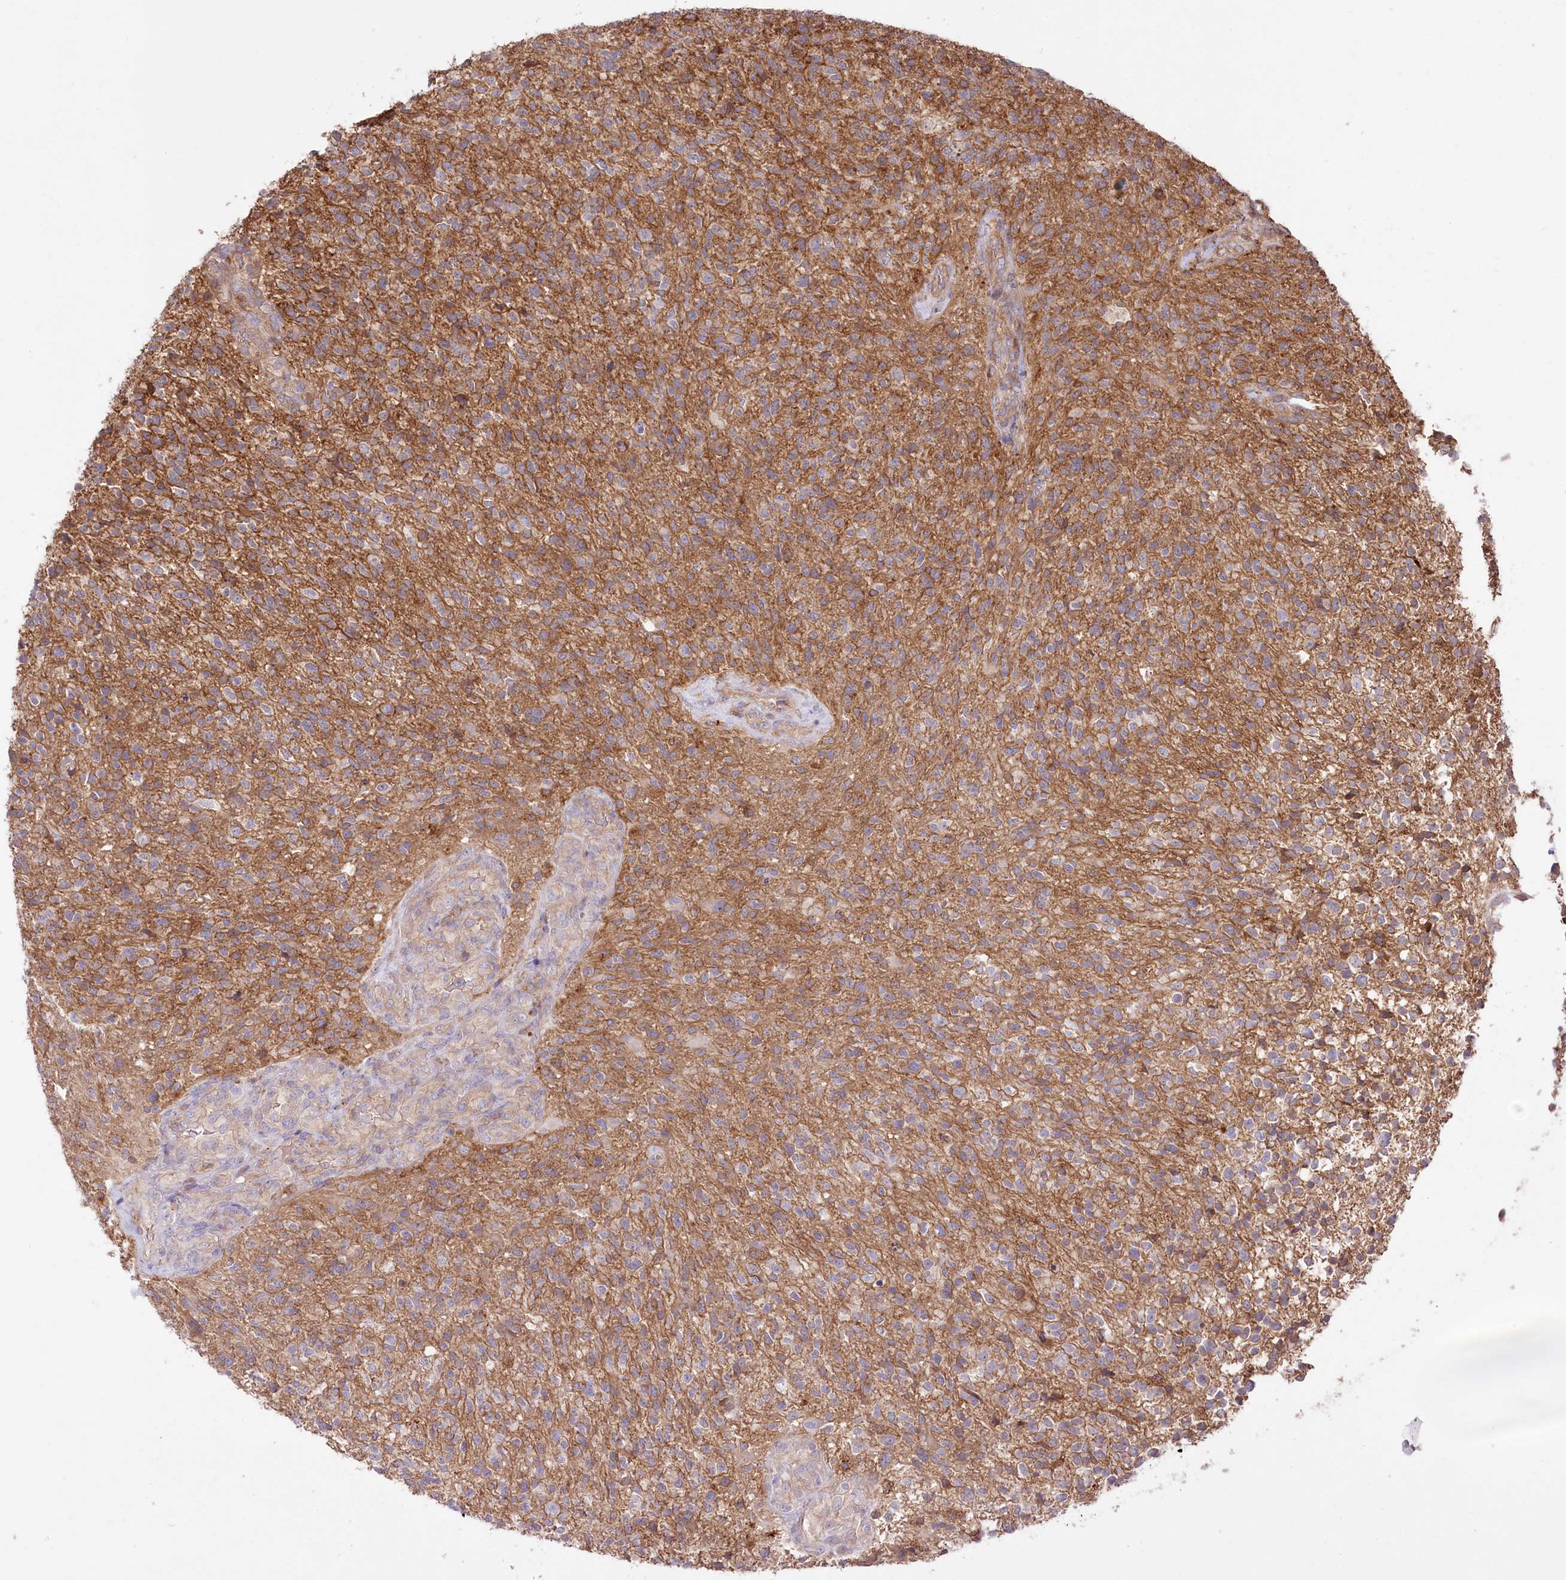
{"staining": {"intensity": "weak", "quantity": "<25%", "location": "cytoplasmic/membranous"}, "tissue": "glioma", "cell_type": "Tumor cells", "image_type": "cancer", "snomed": [{"axis": "morphology", "description": "Glioma, malignant, High grade"}, {"axis": "topography", "description": "Brain"}], "caption": "Immunohistochemical staining of human malignant high-grade glioma exhibits no significant expression in tumor cells. (DAB immunohistochemistry with hematoxylin counter stain).", "gene": "XYLB", "patient": {"sex": "male", "age": 56}}